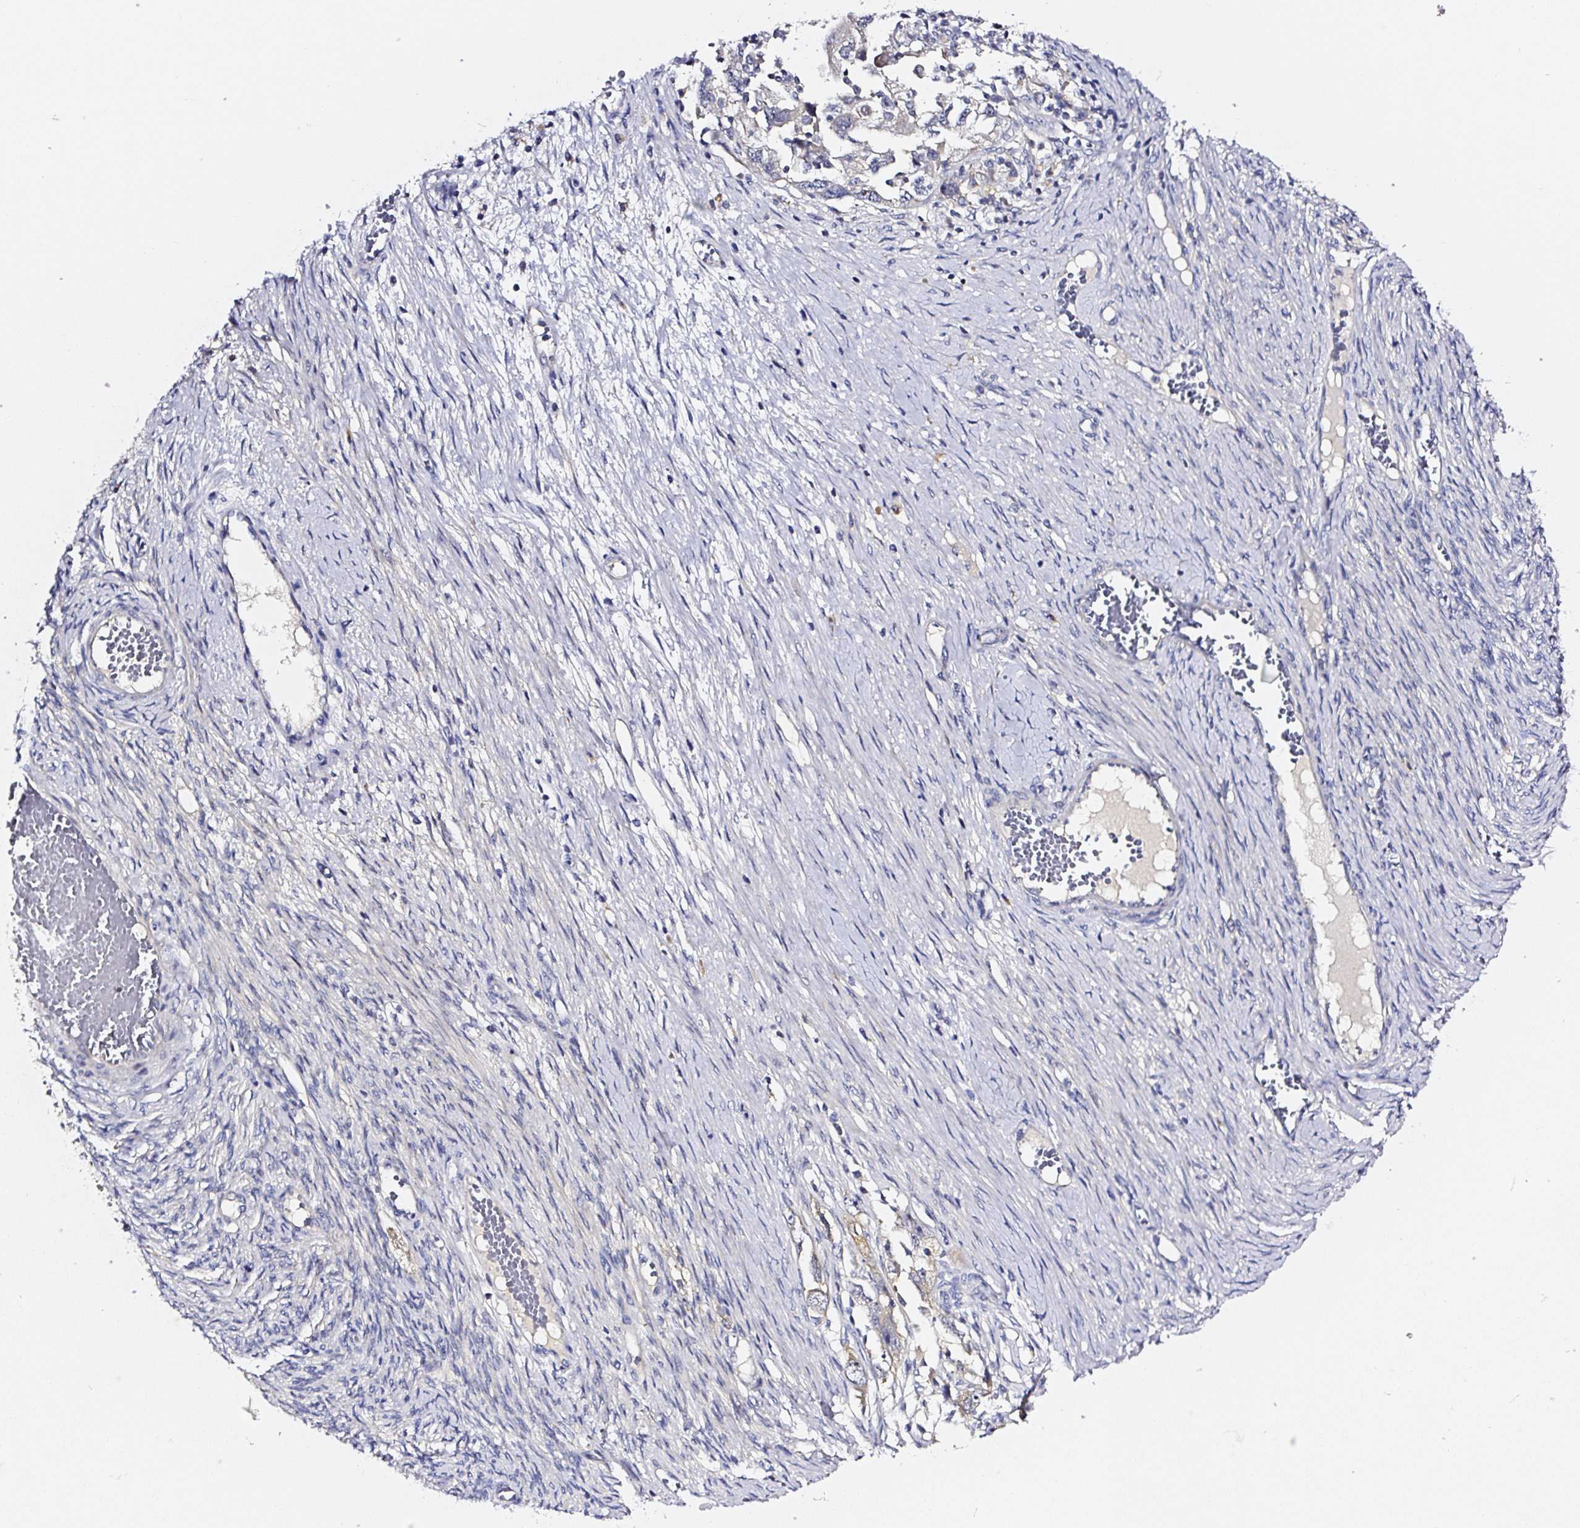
{"staining": {"intensity": "weak", "quantity": "25%-75%", "location": "cytoplasmic/membranous"}, "tissue": "ovarian cancer", "cell_type": "Tumor cells", "image_type": "cancer", "snomed": [{"axis": "morphology", "description": "Carcinoma, NOS"}, {"axis": "morphology", "description": "Cystadenocarcinoma, serous, NOS"}, {"axis": "topography", "description": "Ovary"}], "caption": "The image reveals staining of serous cystadenocarcinoma (ovarian), revealing weak cytoplasmic/membranous protein staining (brown color) within tumor cells.", "gene": "PRKAA2", "patient": {"sex": "female", "age": 69}}